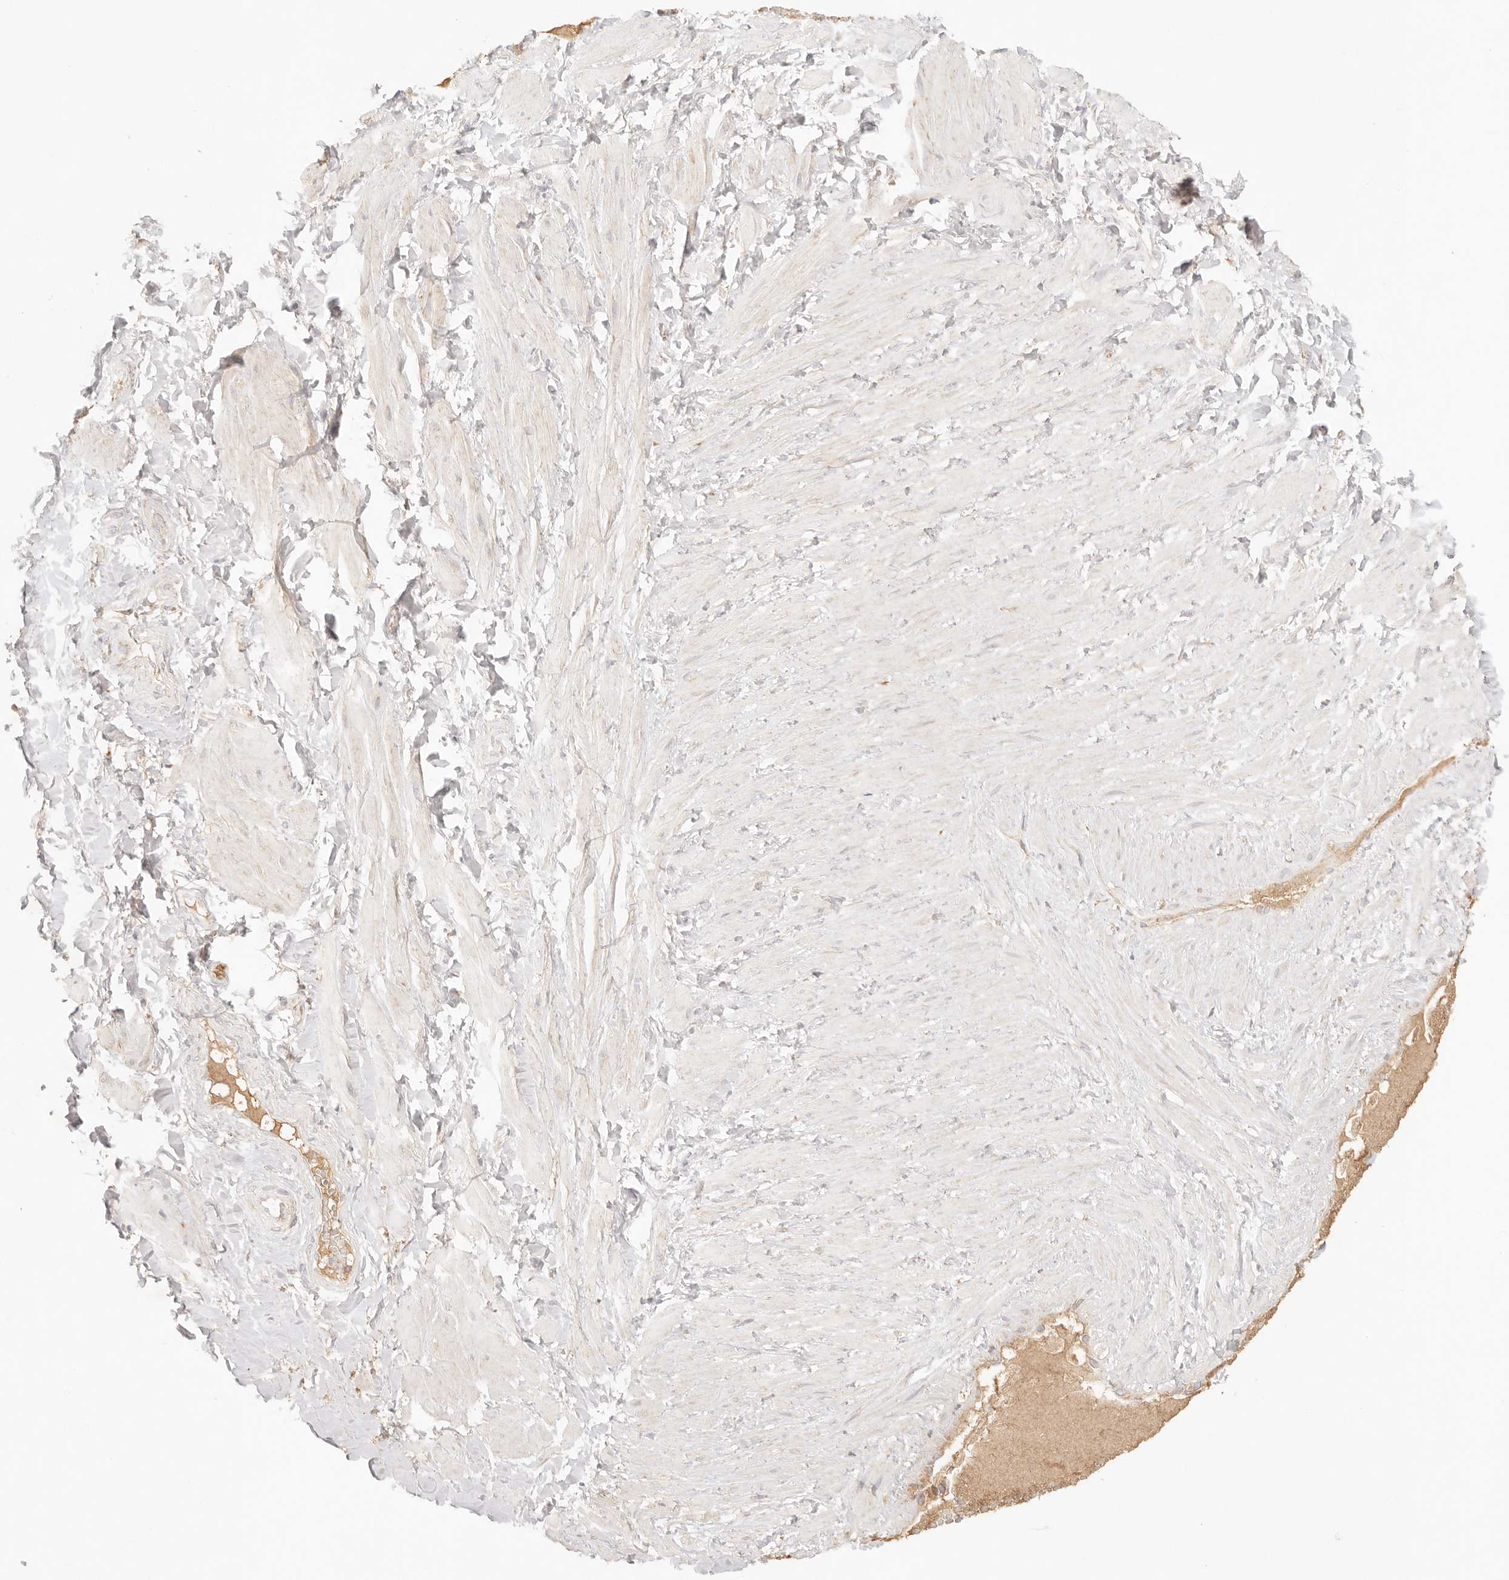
{"staining": {"intensity": "weak", "quantity": "25%-75%", "location": "cytoplasmic/membranous"}, "tissue": "adipose tissue", "cell_type": "Adipocytes", "image_type": "normal", "snomed": [{"axis": "morphology", "description": "Normal tissue, NOS"}, {"axis": "topography", "description": "Adipose tissue"}, {"axis": "topography", "description": "Vascular tissue"}, {"axis": "topography", "description": "Peripheral nerve tissue"}], "caption": "Protein staining exhibits weak cytoplasmic/membranous positivity in about 25%-75% of adipocytes in benign adipose tissue.", "gene": "COA6", "patient": {"sex": "male", "age": 25}}